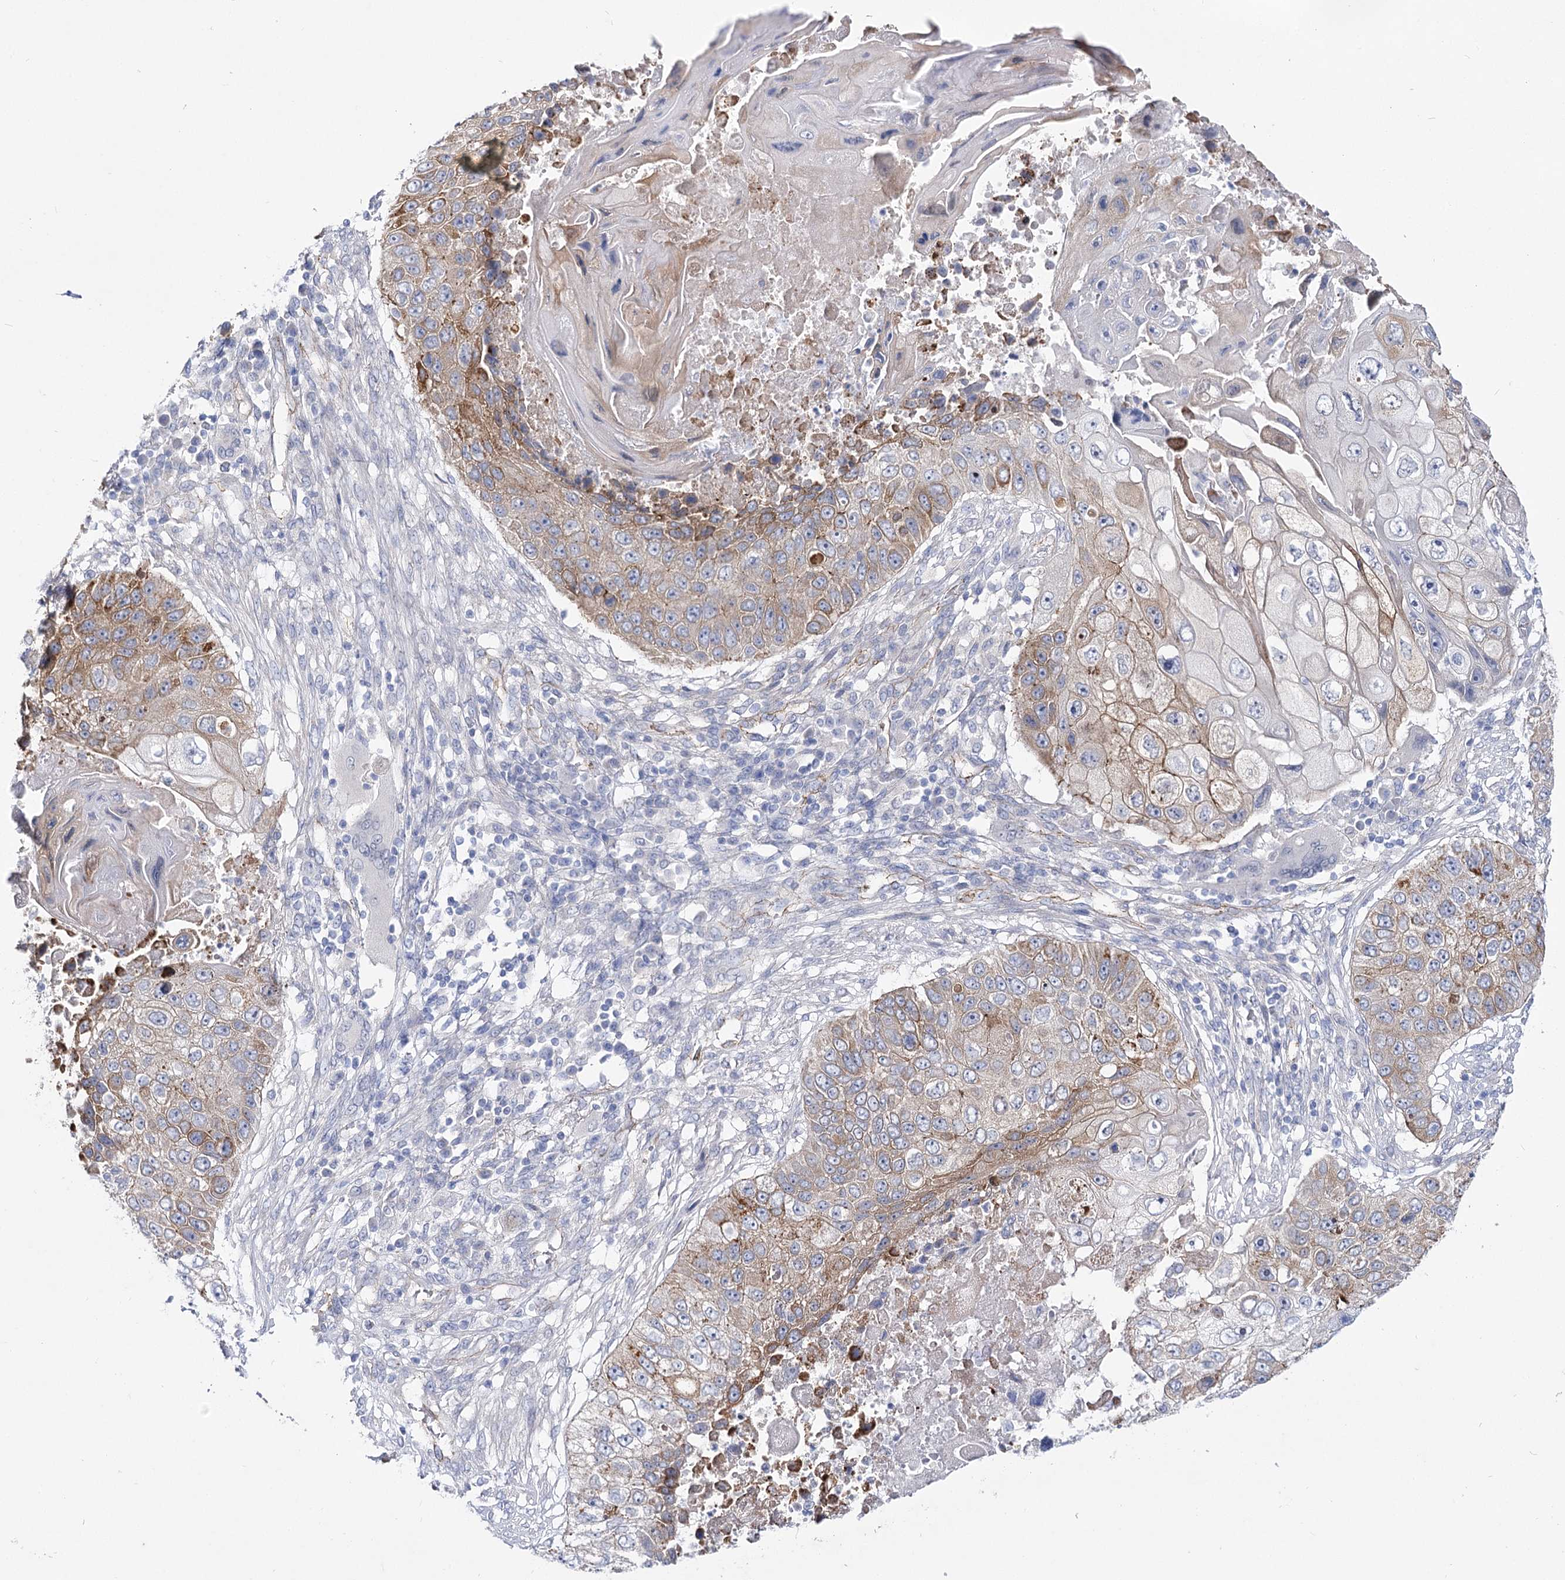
{"staining": {"intensity": "moderate", "quantity": "<25%", "location": "cytoplasmic/membranous"}, "tissue": "lung cancer", "cell_type": "Tumor cells", "image_type": "cancer", "snomed": [{"axis": "morphology", "description": "Squamous cell carcinoma, NOS"}, {"axis": "topography", "description": "Lung"}], "caption": "Immunohistochemistry photomicrograph of lung cancer stained for a protein (brown), which shows low levels of moderate cytoplasmic/membranous positivity in approximately <25% of tumor cells.", "gene": "NRAP", "patient": {"sex": "male", "age": 61}}